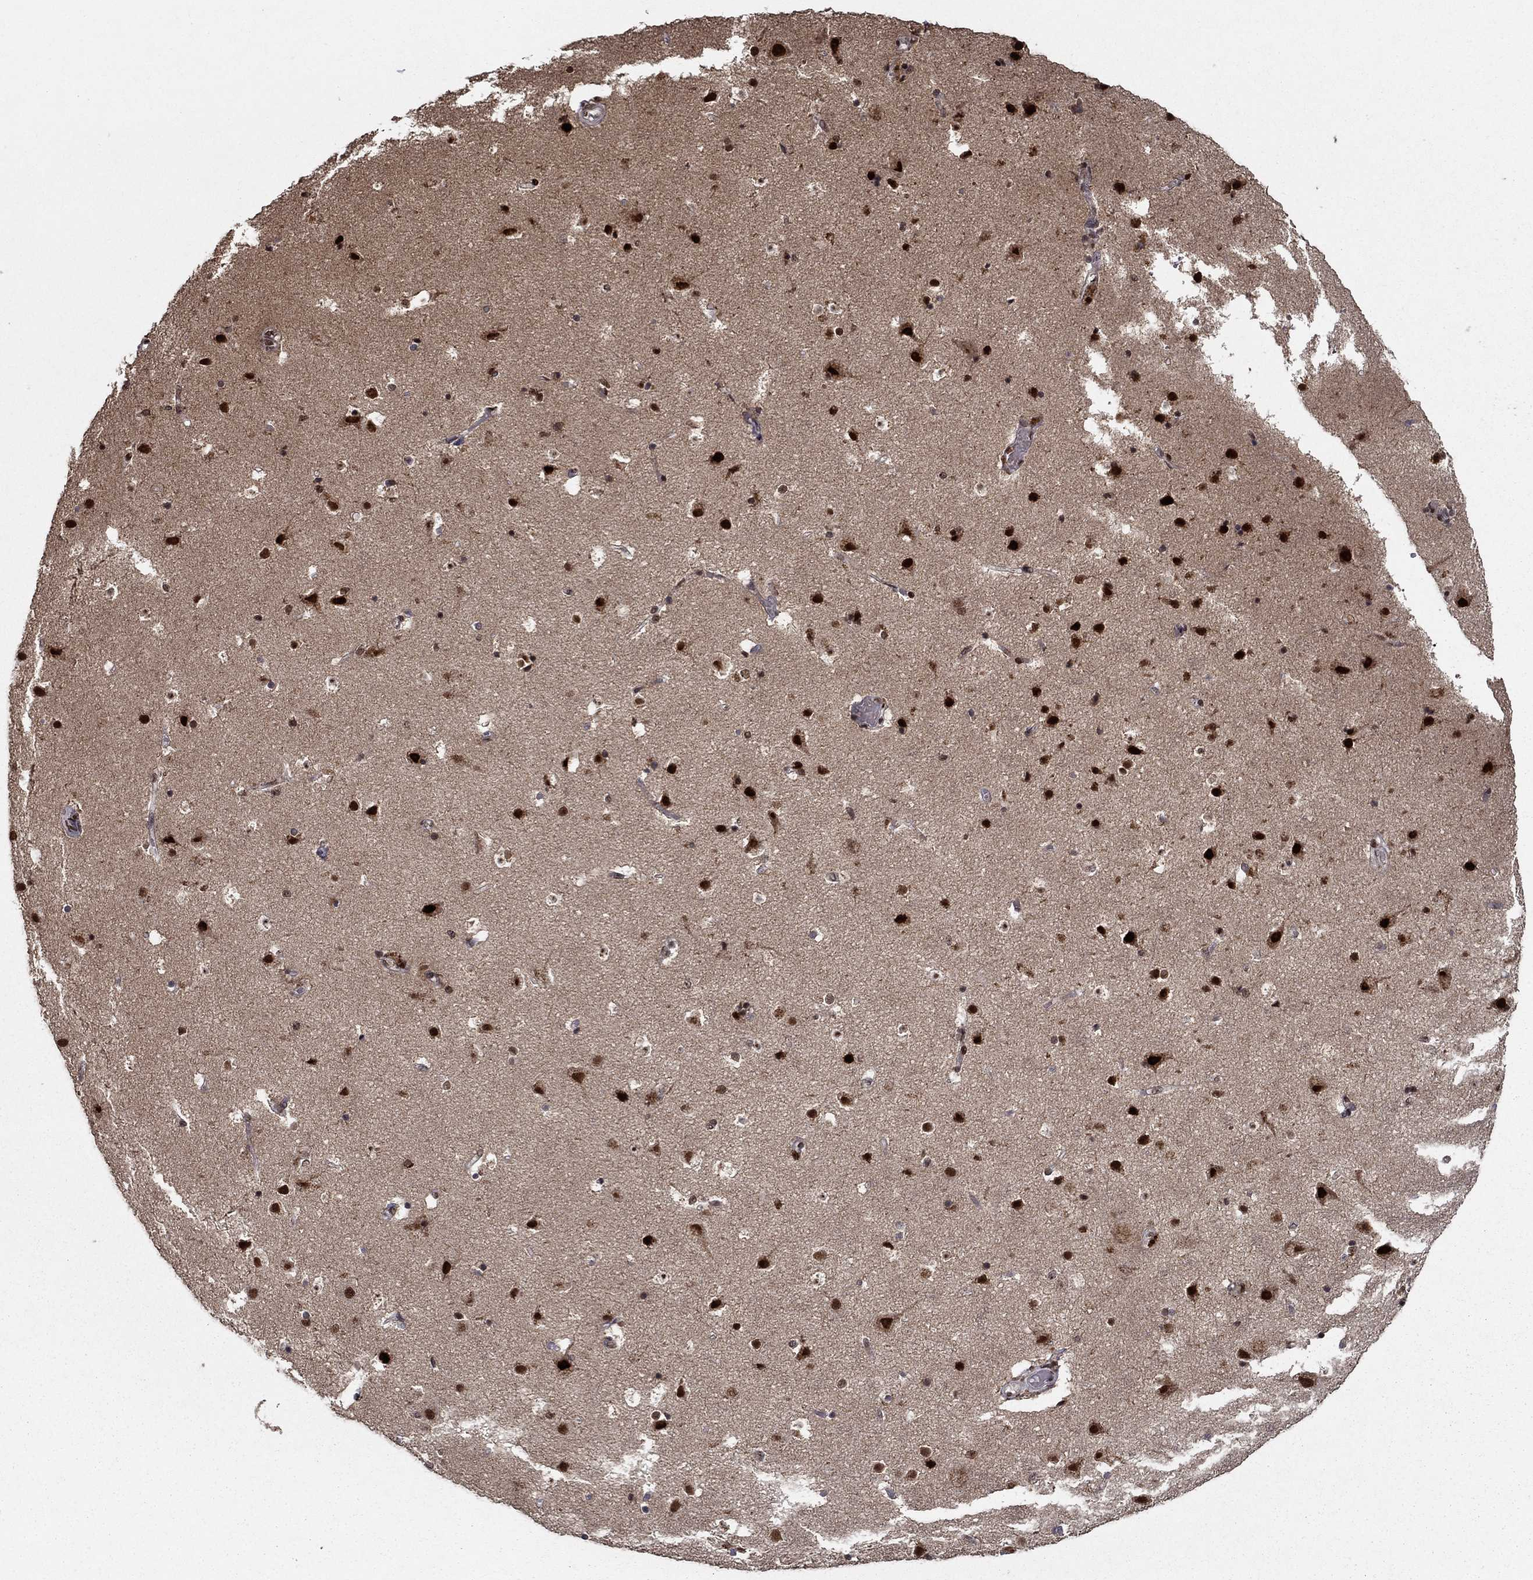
{"staining": {"intensity": "negative", "quantity": "none", "location": "none"}, "tissue": "cerebral cortex", "cell_type": "Endothelial cells", "image_type": "normal", "snomed": [{"axis": "morphology", "description": "Normal tissue, NOS"}, {"axis": "topography", "description": "Cerebral cortex"}], "caption": "Immunohistochemistry image of benign human cerebral cortex stained for a protein (brown), which reveals no staining in endothelial cells.", "gene": "CDCA7L", "patient": {"sex": "female", "age": 52}}